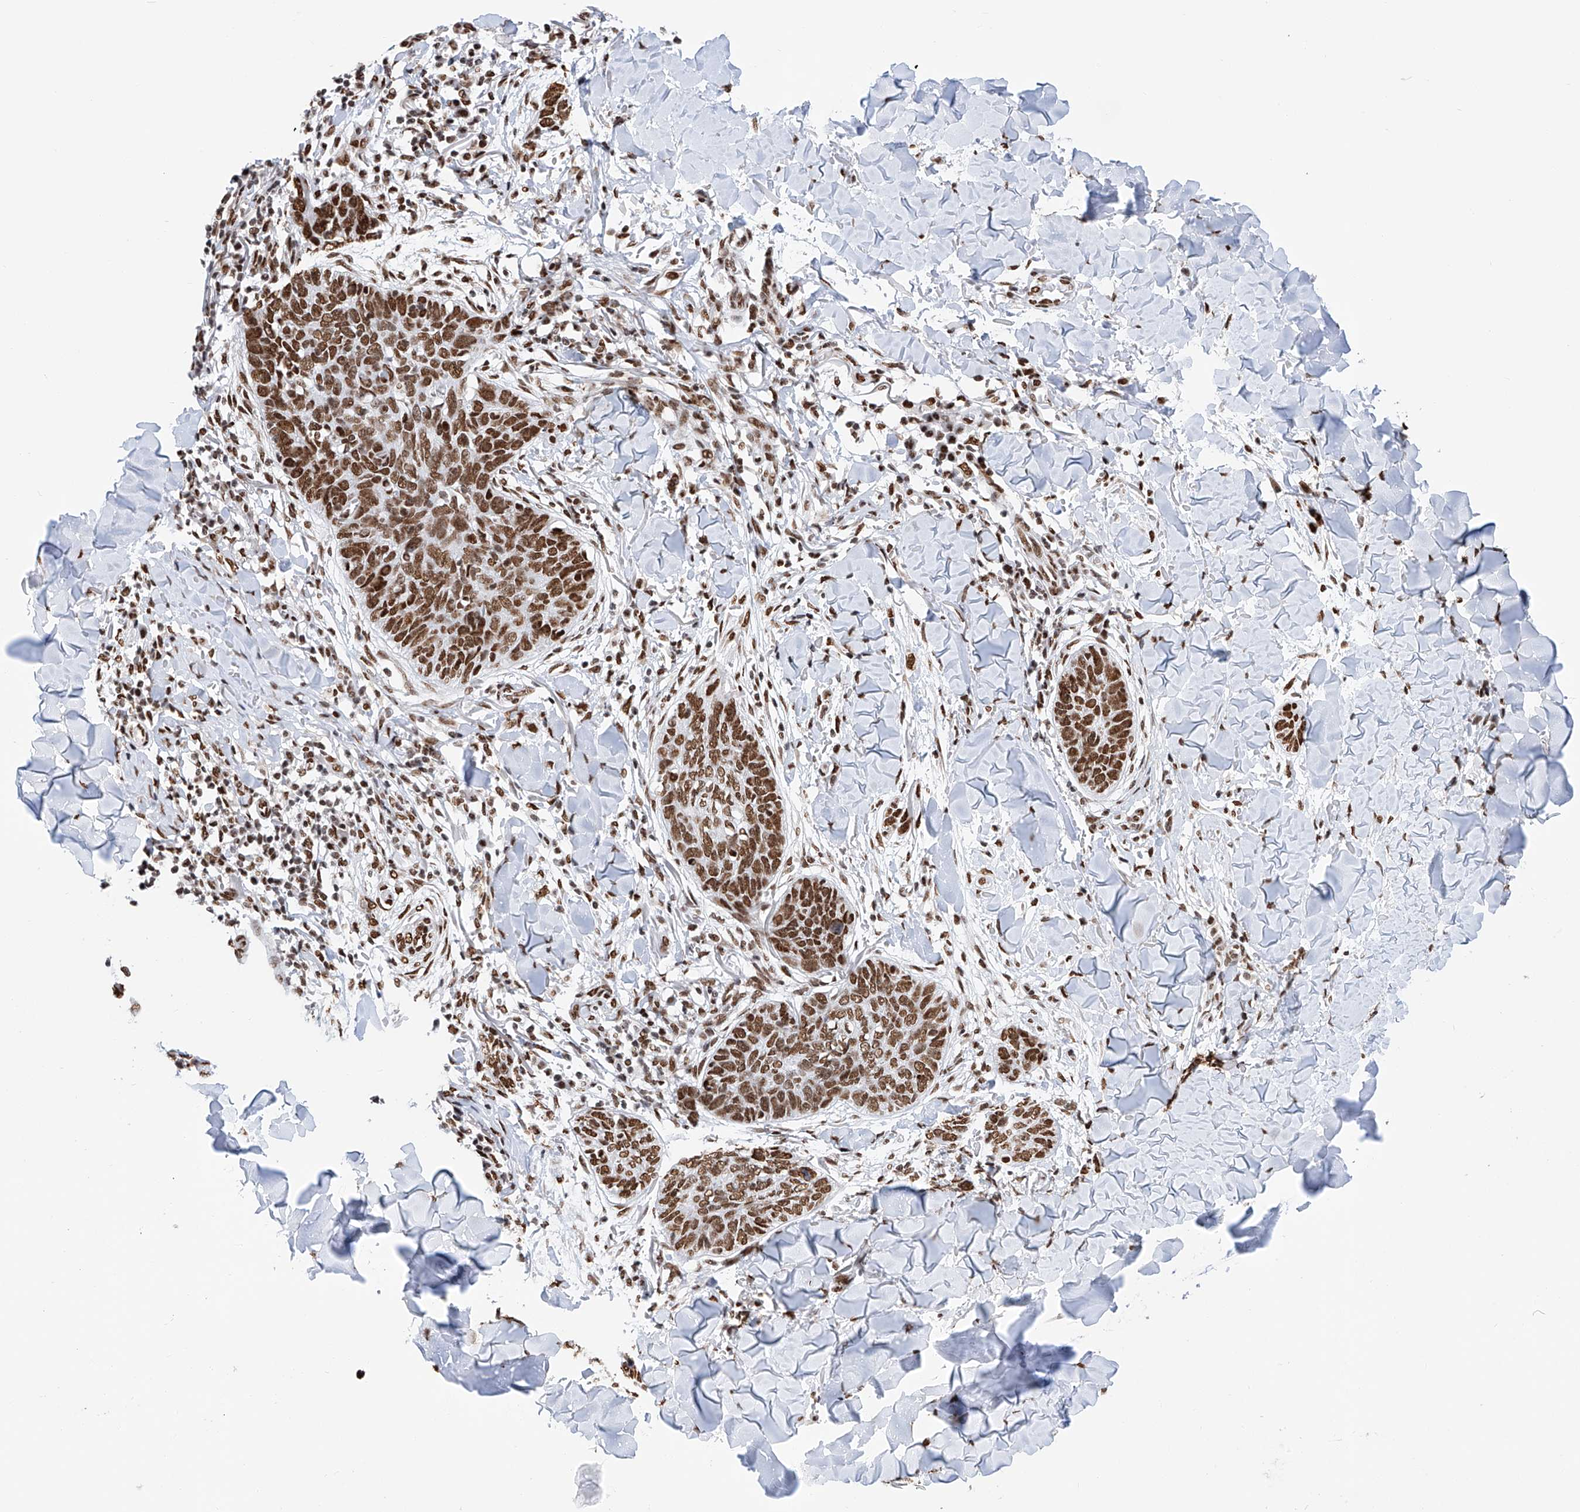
{"staining": {"intensity": "strong", "quantity": ">75%", "location": "nuclear"}, "tissue": "skin cancer", "cell_type": "Tumor cells", "image_type": "cancer", "snomed": [{"axis": "morphology", "description": "Basal cell carcinoma"}, {"axis": "topography", "description": "Skin"}], "caption": "Protein expression analysis of human skin cancer reveals strong nuclear positivity in about >75% of tumor cells.", "gene": "SRSF6", "patient": {"sex": "male", "age": 85}}